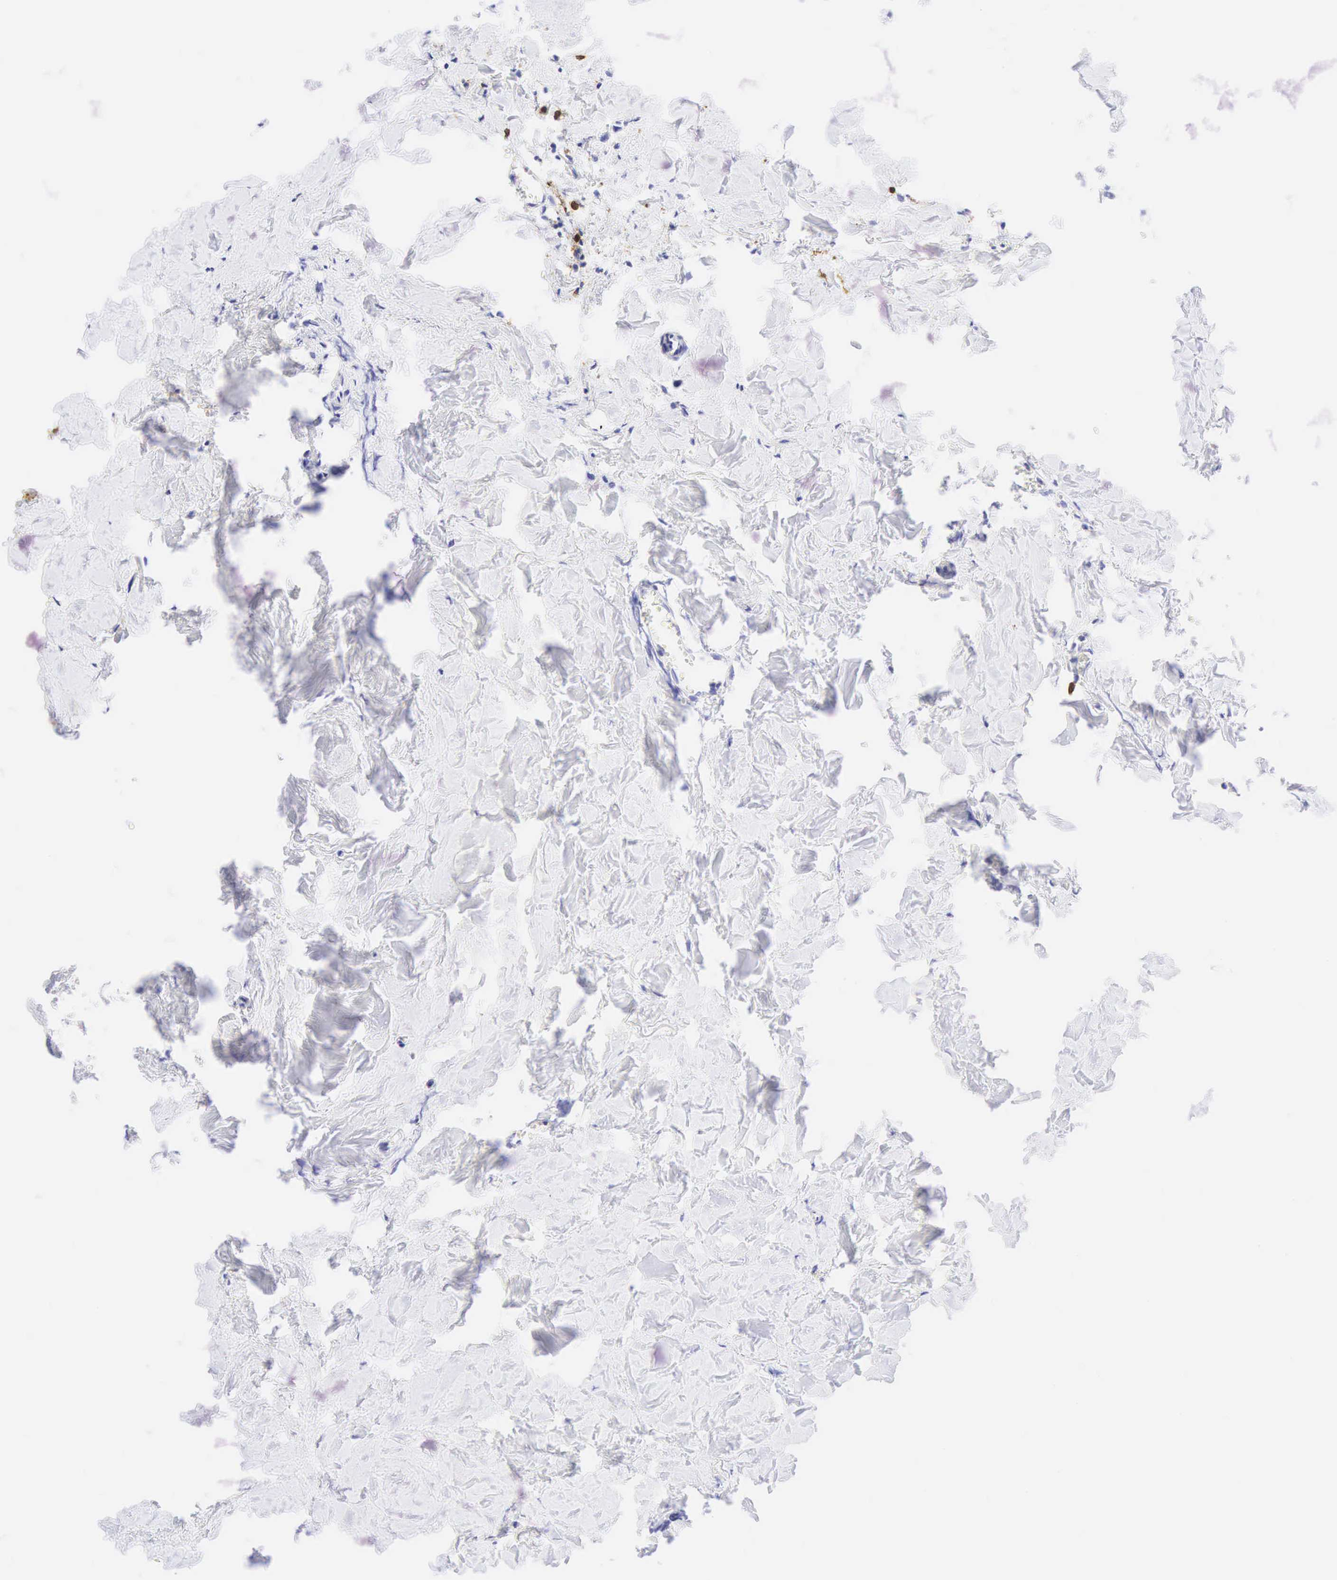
{"staining": {"intensity": "negative", "quantity": "none", "location": "none"}, "tissue": "head and neck cancer", "cell_type": "Tumor cells", "image_type": "cancer", "snomed": [{"axis": "morphology", "description": "Squamous cell carcinoma, NOS"}, {"axis": "topography", "description": "Salivary gland"}, {"axis": "topography", "description": "Head-Neck"}], "caption": "Immunohistochemical staining of human squamous cell carcinoma (head and neck) shows no significant expression in tumor cells. The staining was performed using DAB (3,3'-diaminobenzidine) to visualize the protein expression in brown, while the nuclei were stained in blue with hematoxylin (Magnification: 20x).", "gene": "CD8A", "patient": {"sex": "male", "age": 70}}